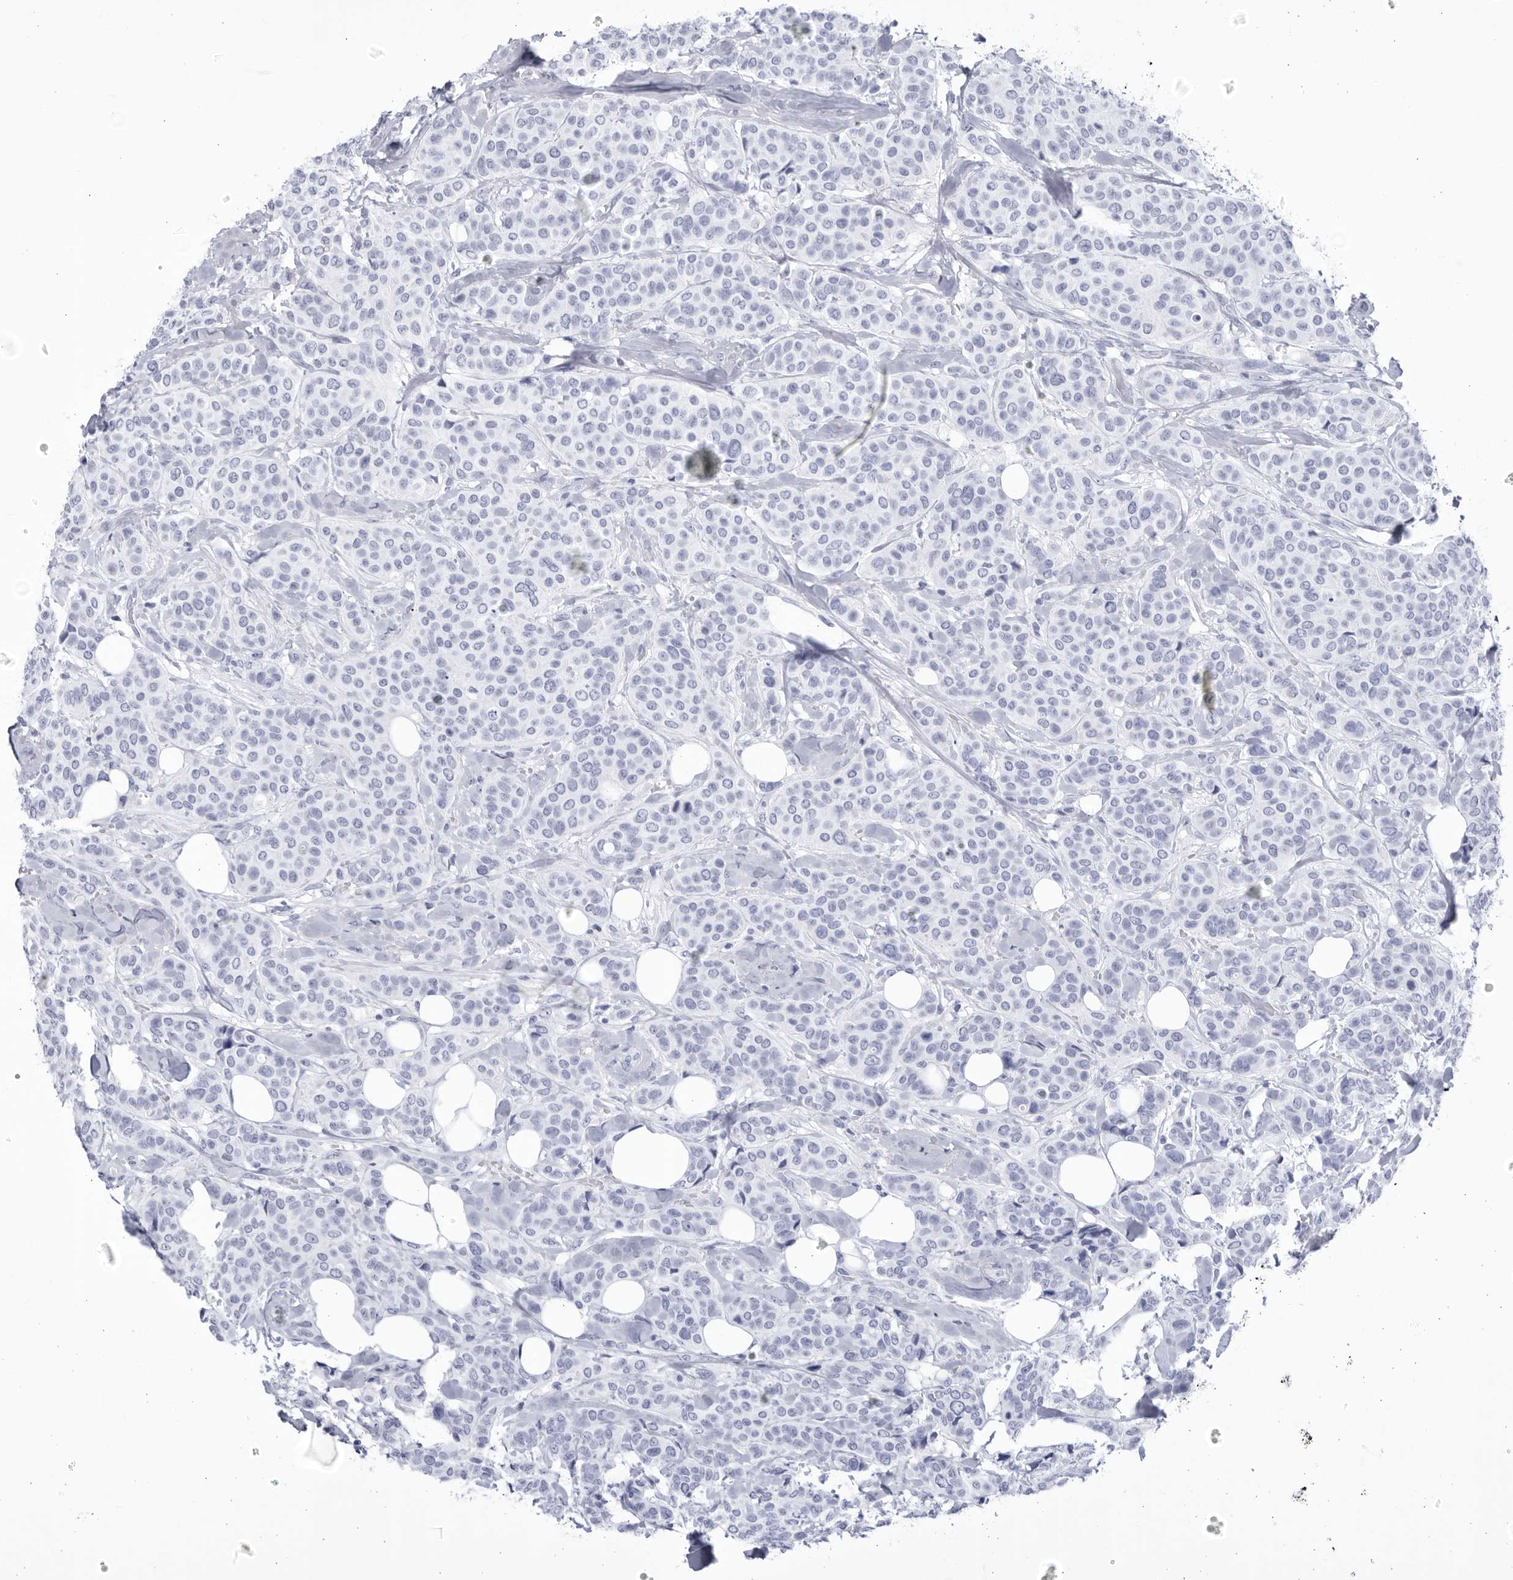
{"staining": {"intensity": "negative", "quantity": "none", "location": "none"}, "tissue": "breast cancer", "cell_type": "Tumor cells", "image_type": "cancer", "snomed": [{"axis": "morphology", "description": "Lobular carcinoma"}, {"axis": "topography", "description": "Breast"}], "caption": "Breast lobular carcinoma was stained to show a protein in brown. There is no significant staining in tumor cells. (DAB immunohistochemistry visualized using brightfield microscopy, high magnification).", "gene": "CCDC181", "patient": {"sex": "female", "age": 51}}